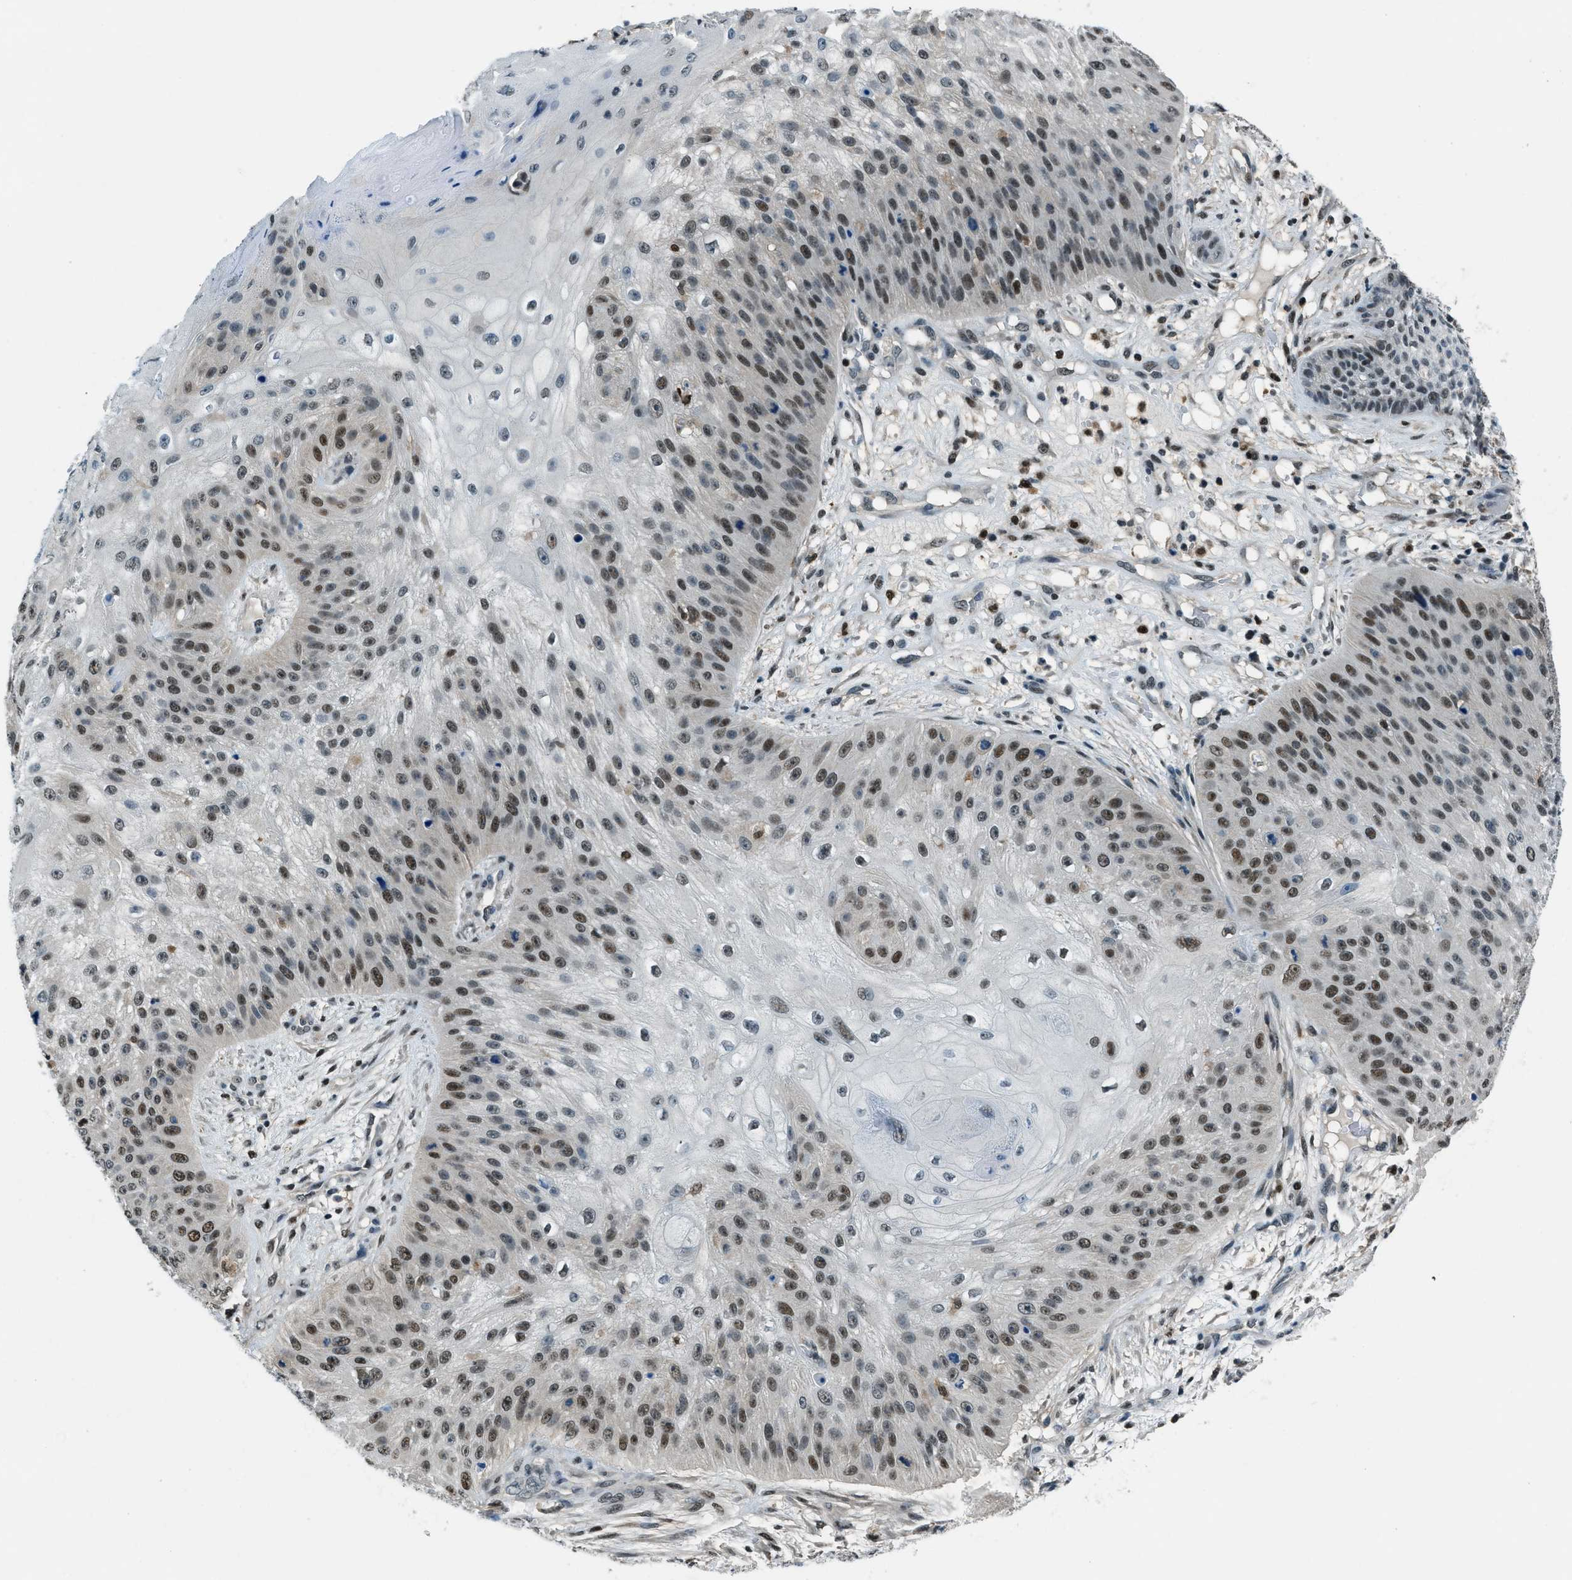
{"staining": {"intensity": "moderate", "quantity": ">75%", "location": "nuclear"}, "tissue": "skin cancer", "cell_type": "Tumor cells", "image_type": "cancer", "snomed": [{"axis": "morphology", "description": "Squamous cell carcinoma, NOS"}, {"axis": "topography", "description": "Skin"}], "caption": "Immunohistochemistry (IHC) photomicrograph of skin squamous cell carcinoma stained for a protein (brown), which displays medium levels of moderate nuclear expression in approximately >75% of tumor cells.", "gene": "OGFR", "patient": {"sex": "female", "age": 80}}